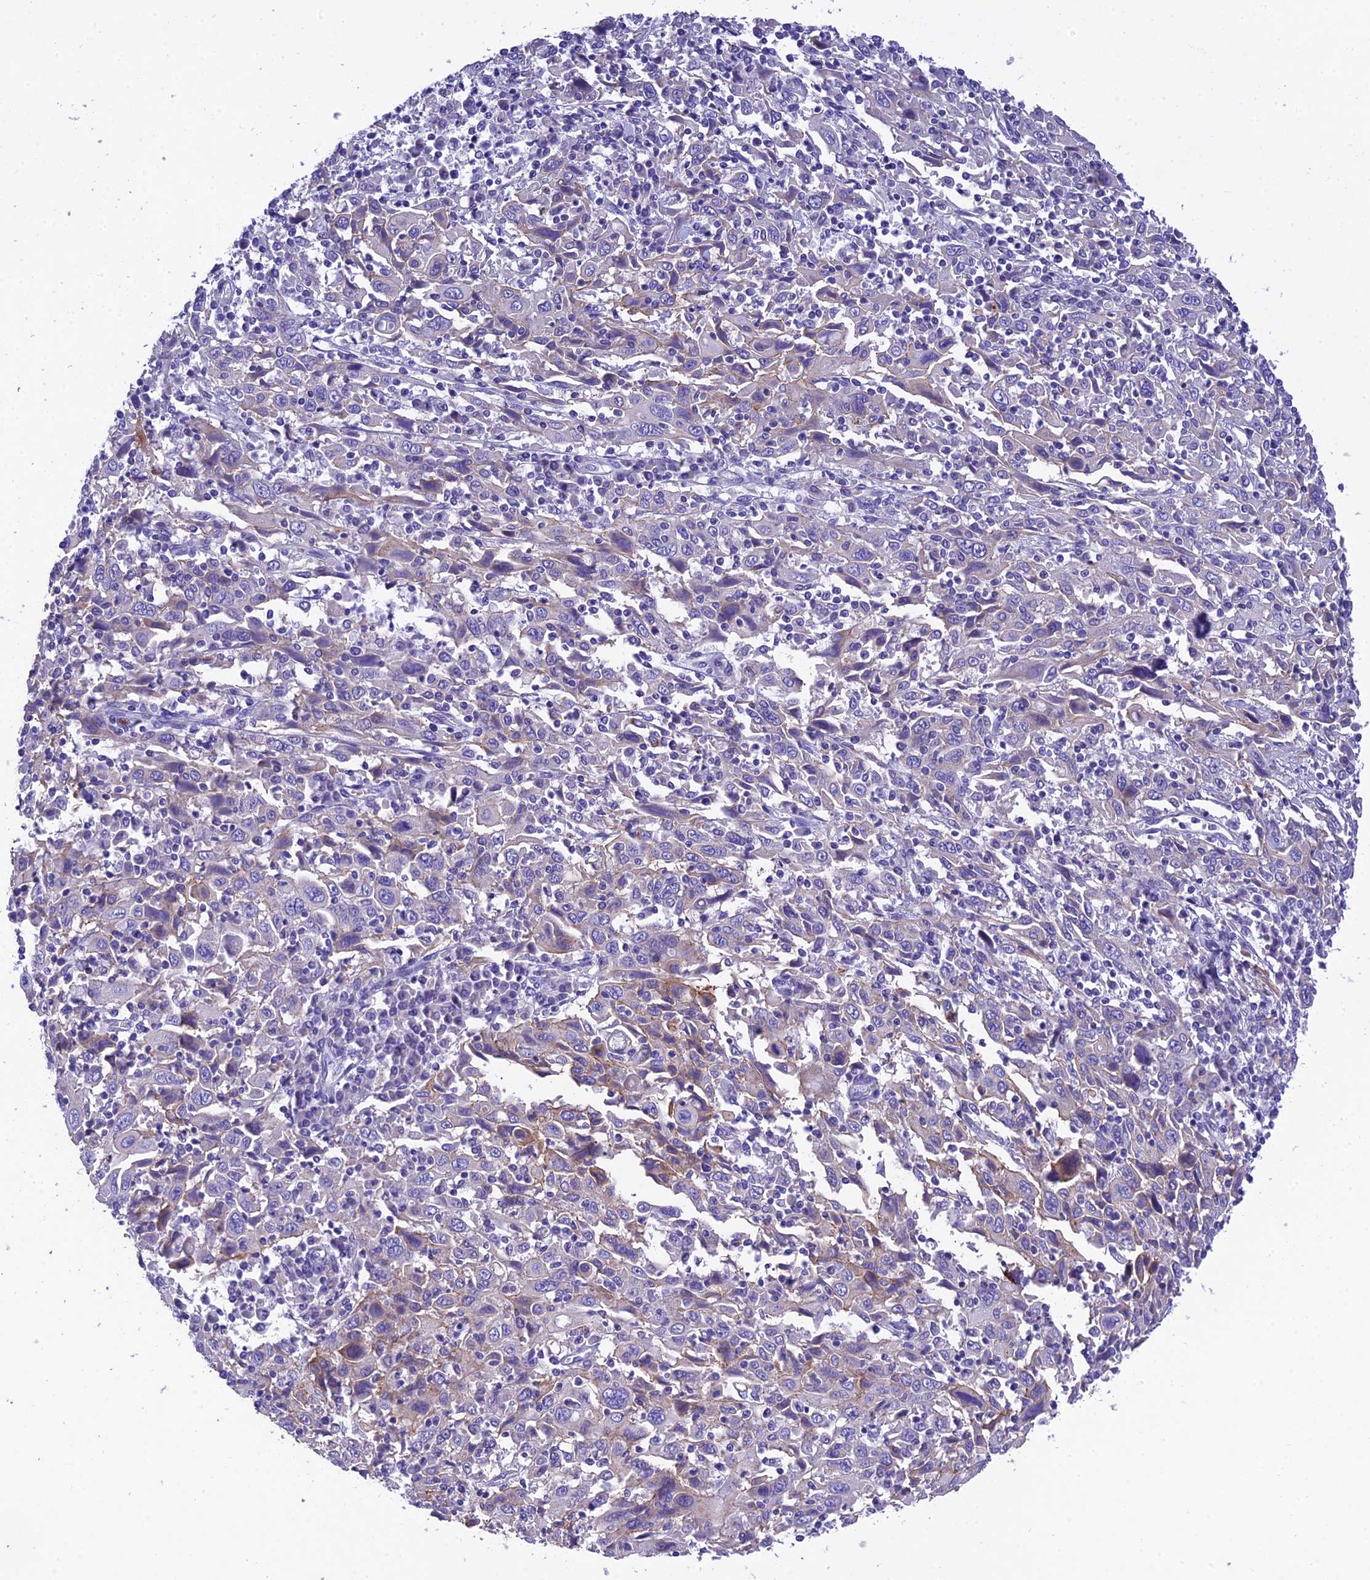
{"staining": {"intensity": "negative", "quantity": "none", "location": "none"}, "tissue": "cervical cancer", "cell_type": "Tumor cells", "image_type": "cancer", "snomed": [{"axis": "morphology", "description": "Squamous cell carcinoma, NOS"}, {"axis": "topography", "description": "Cervix"}], "caption": "IHC photomicrograph of neoplastic tissue: human cervical cancer (squamous cell carcinoma) stained with DAB shows no significant protein expression in tumor cells. Brightfield microscopy of immunohistochemistry (IHC) stained with DAB (brown) and hematoxylin (blue), captured at high magnification.", "gene": "MS4A5", "patient": {"sex": "female", "age": 46}}